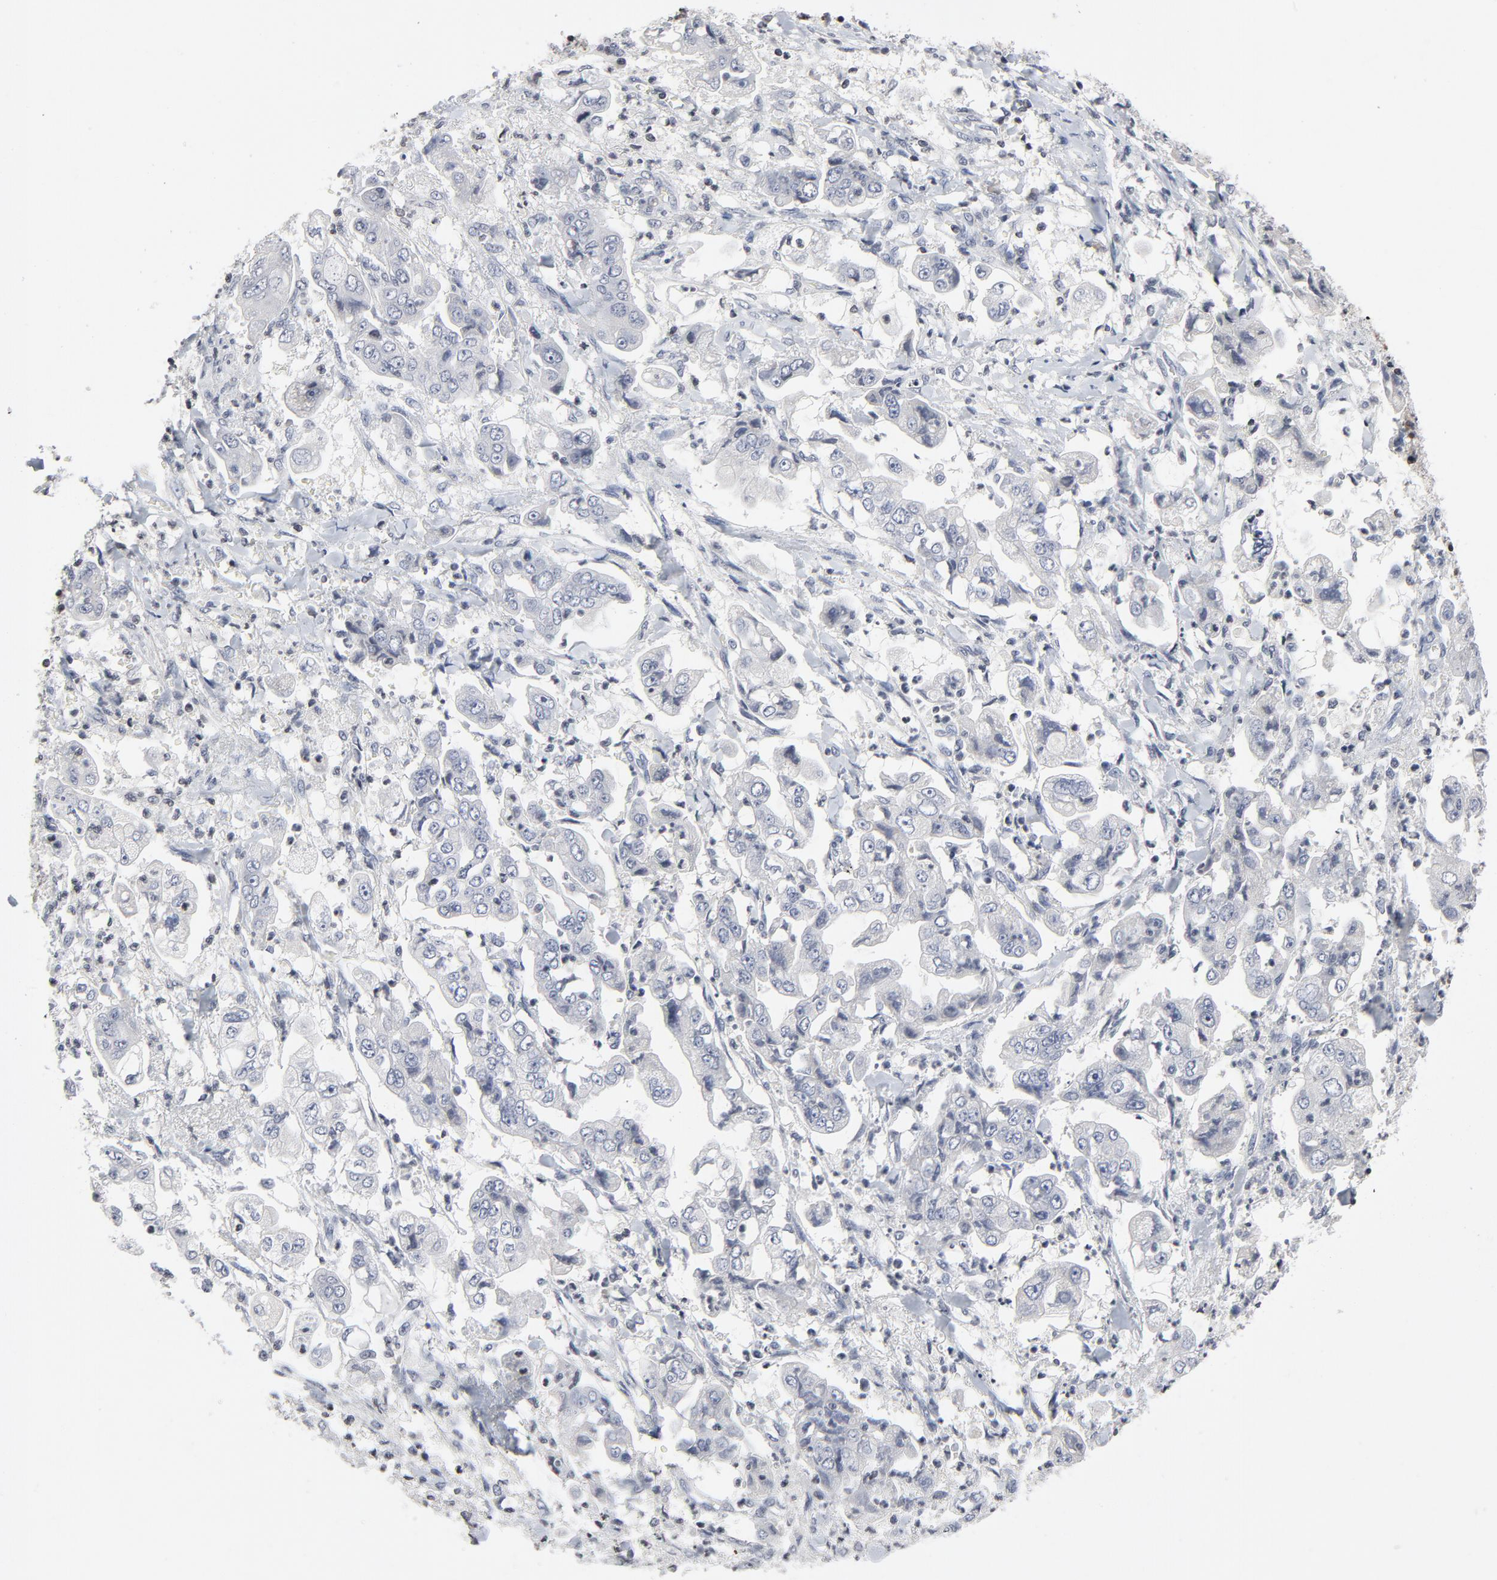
{"staining": {"intensity": "negative", "quantity": "none", "location": "none"}, "tissue": "stomach cancer", "cell_type": "Tumor cells", "image_type": "cancer", "snomed": [{"axis": "morphology", "description": "Adenocarcinoma, NOS"}, {"axis": "topography", "description": "Stomach"}], "caption": "High power microscopy micrograph of an immunohistochemistry image of stomach adenocarcinoma, revealing no significant staining in tumor cells.", "gene": "TCL1A", "patient": {"sex": "male", "age": 62}}